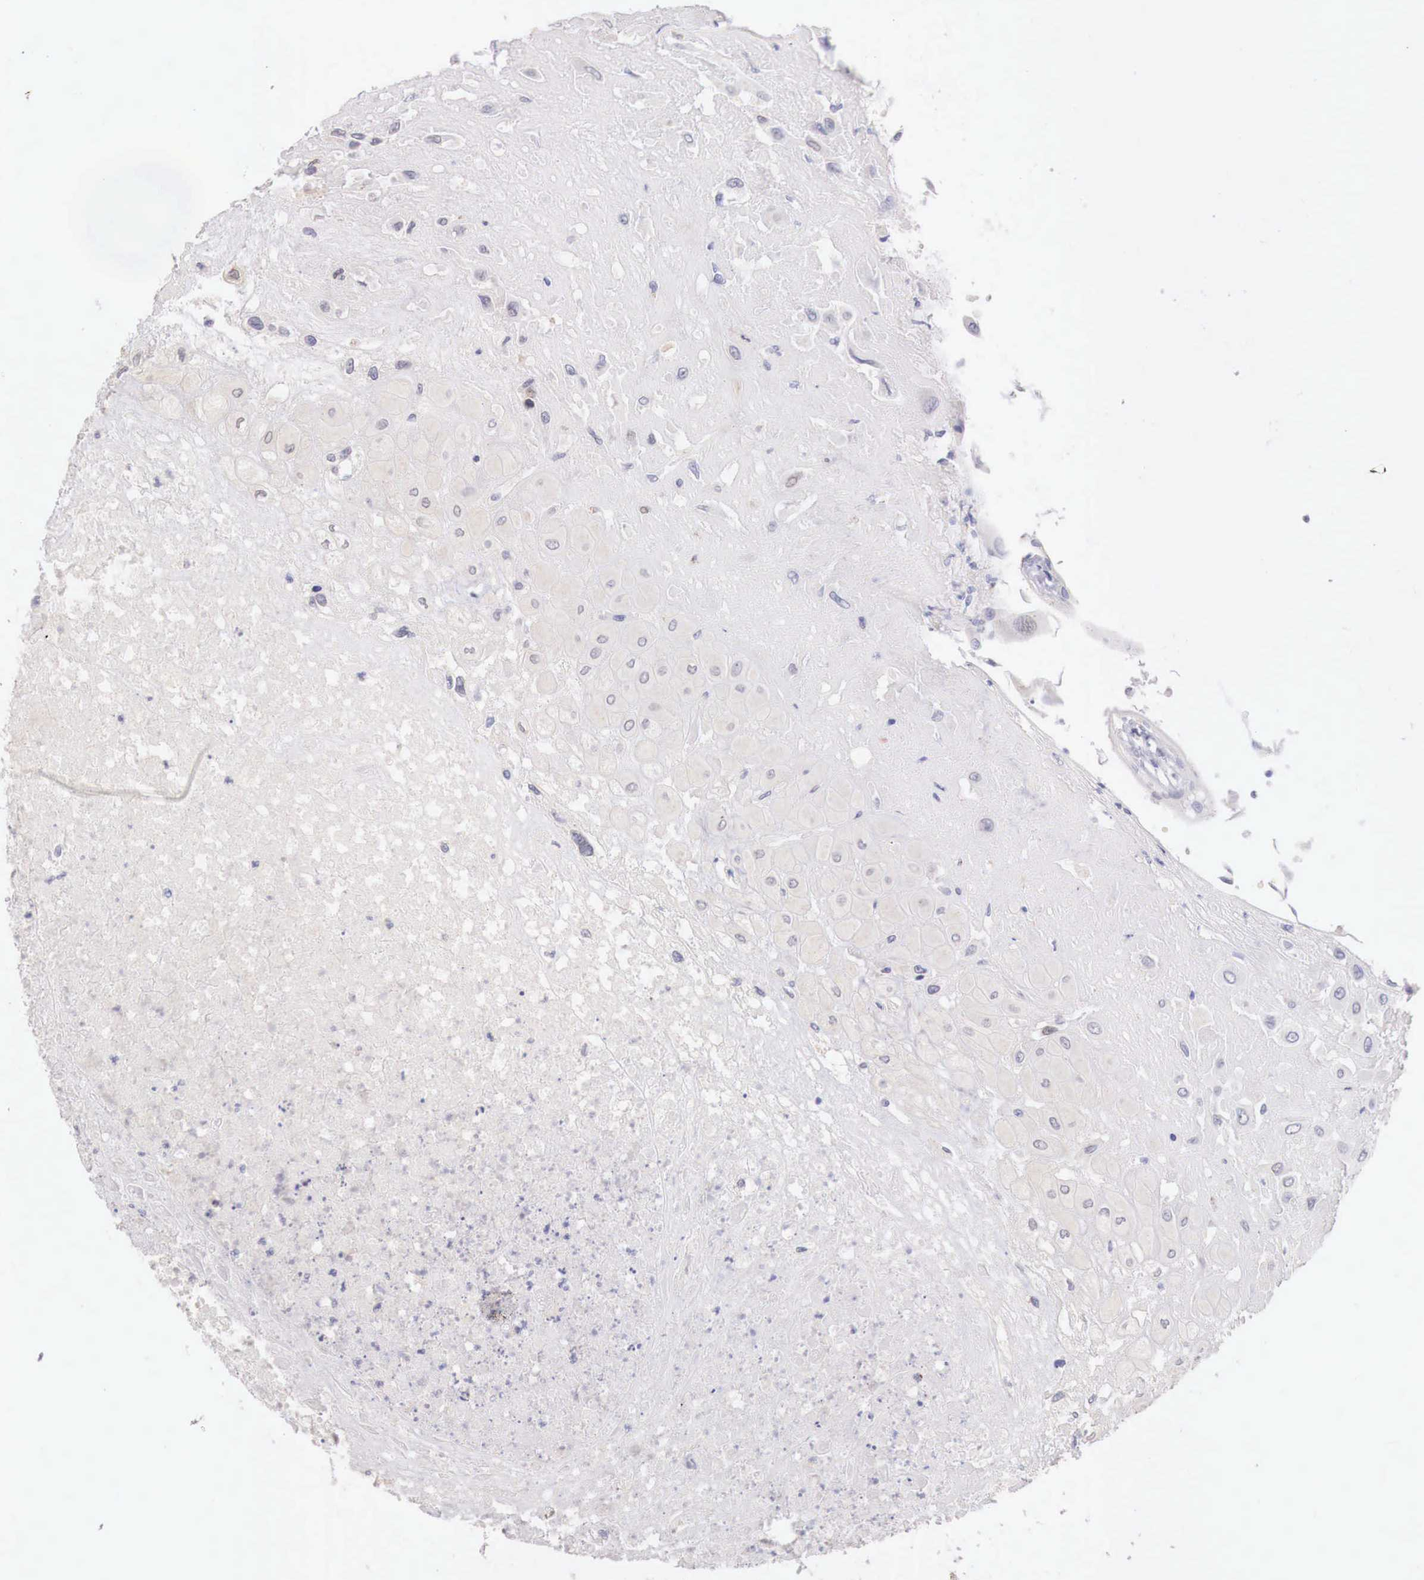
{"staining": {"intensity": "negative", "quantity": "none", "location": "none"}, "tissue": "placenta", "cell_type": "Decidual cells", "image_type": "normal", "snomed": [{"axis": "morphology", "description": "Normal tissue, NOS"}, {"axis": "topography", "description": "Placenta"}], "caption": "IHC histopathology image of unremarkable placenta: placenta stained with DAB (3,3'-diaminobenzidine) shows no significant protein staining in decidual cells.", "gene": "ITIH6", "patient": {"sex": "female", "age": 31}}